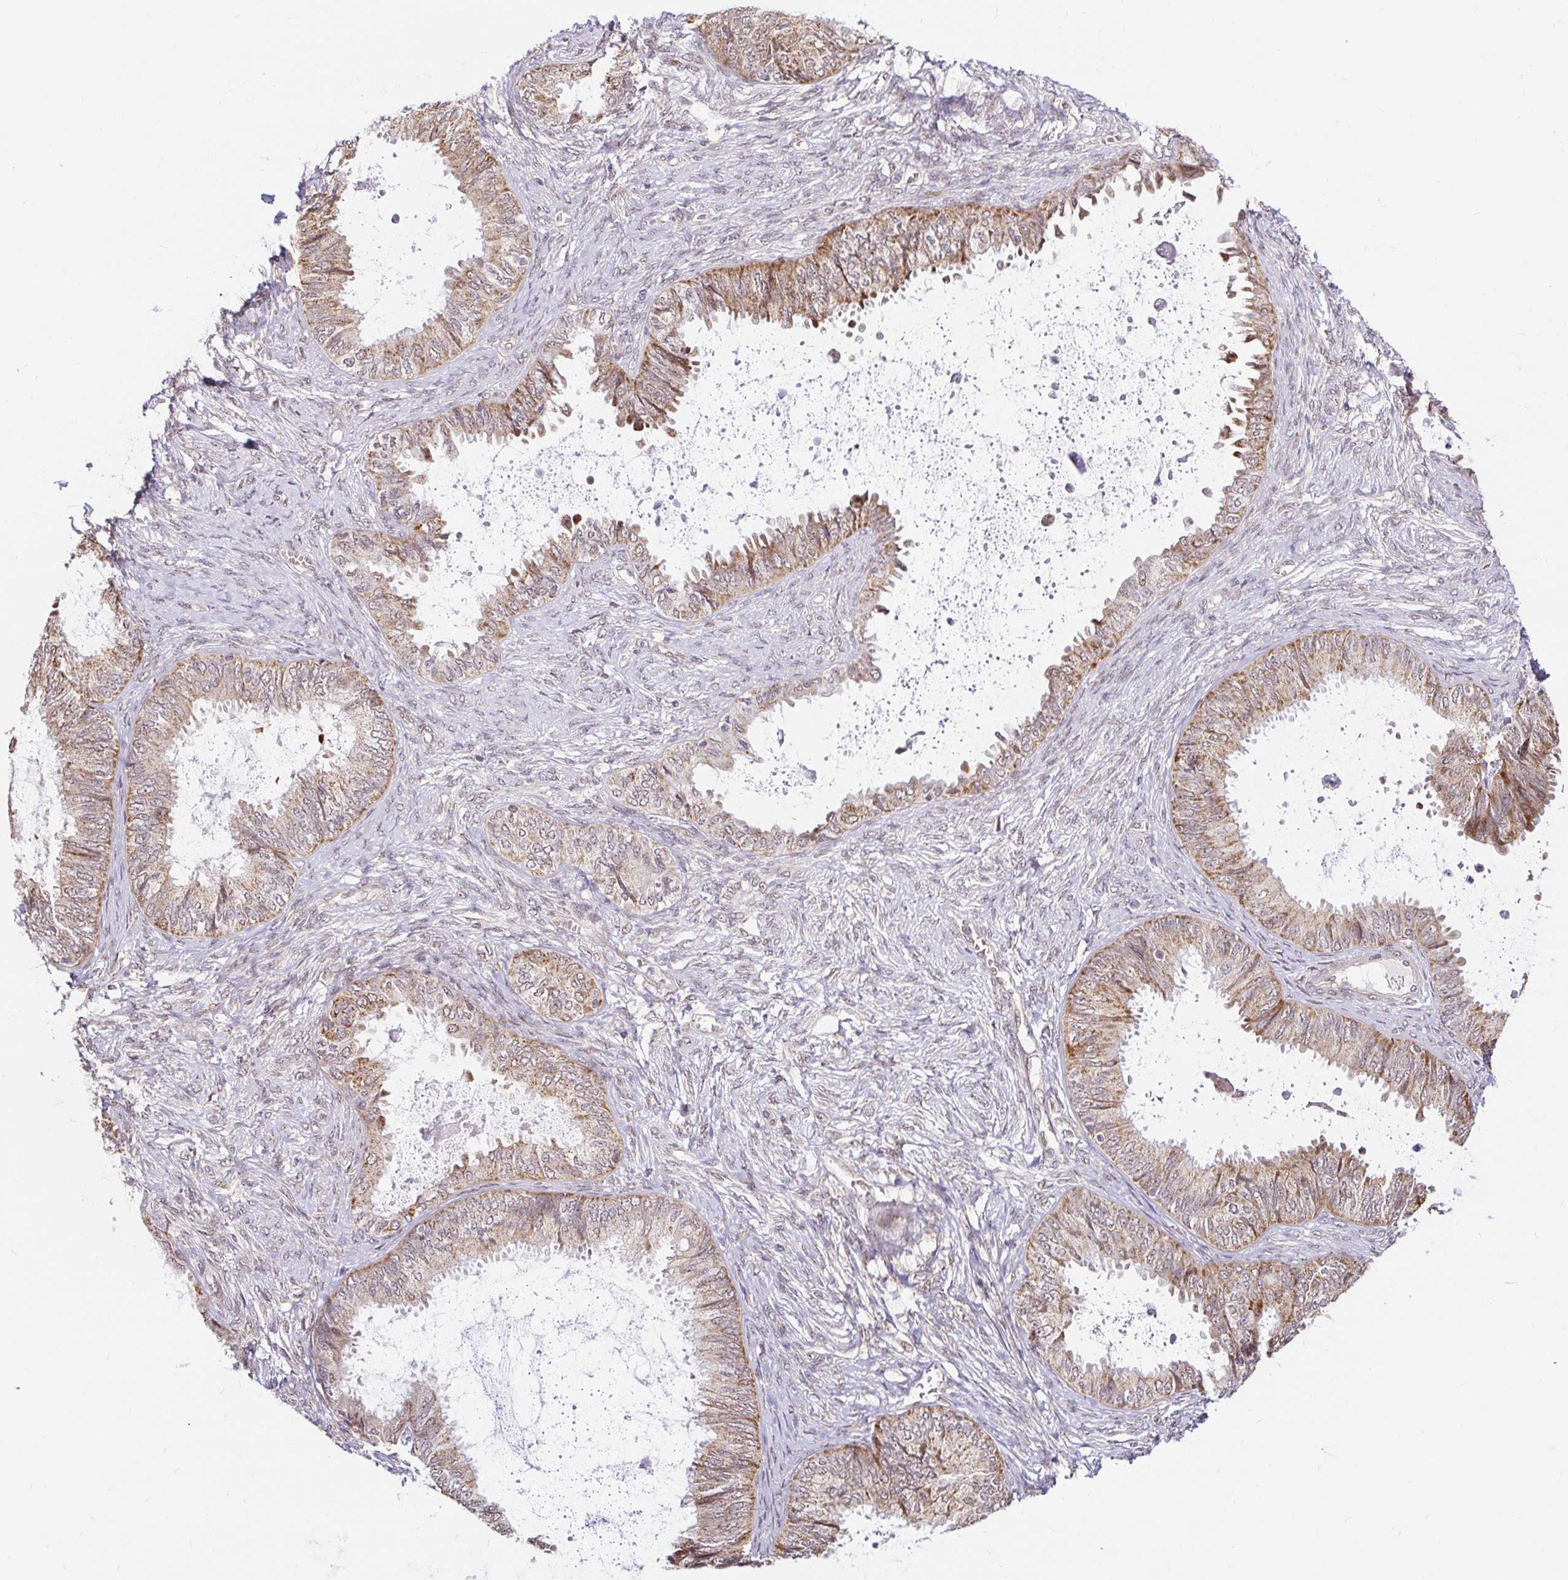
{"staining": {"intensity": "weak", "quantity": ">75%", "location": "cytoplasmic/membranous"}, "tissue": "ovarian cancer", "cell_type": "Tumor cells", "image_type": "cancer", "snomed": [{"axis": "morphology", "description": "Carcinoma, endometroid"}, {"axis": "topography", "description": "Ovary"}], "caption": "A micrograph of ovarian endometroid carcinoma stained for a protein displays weak cytoplasmic/membranous brown staining in tumor cells.", "gene": "TIMM50", "patient": {"sex": "female", "age": 70}}